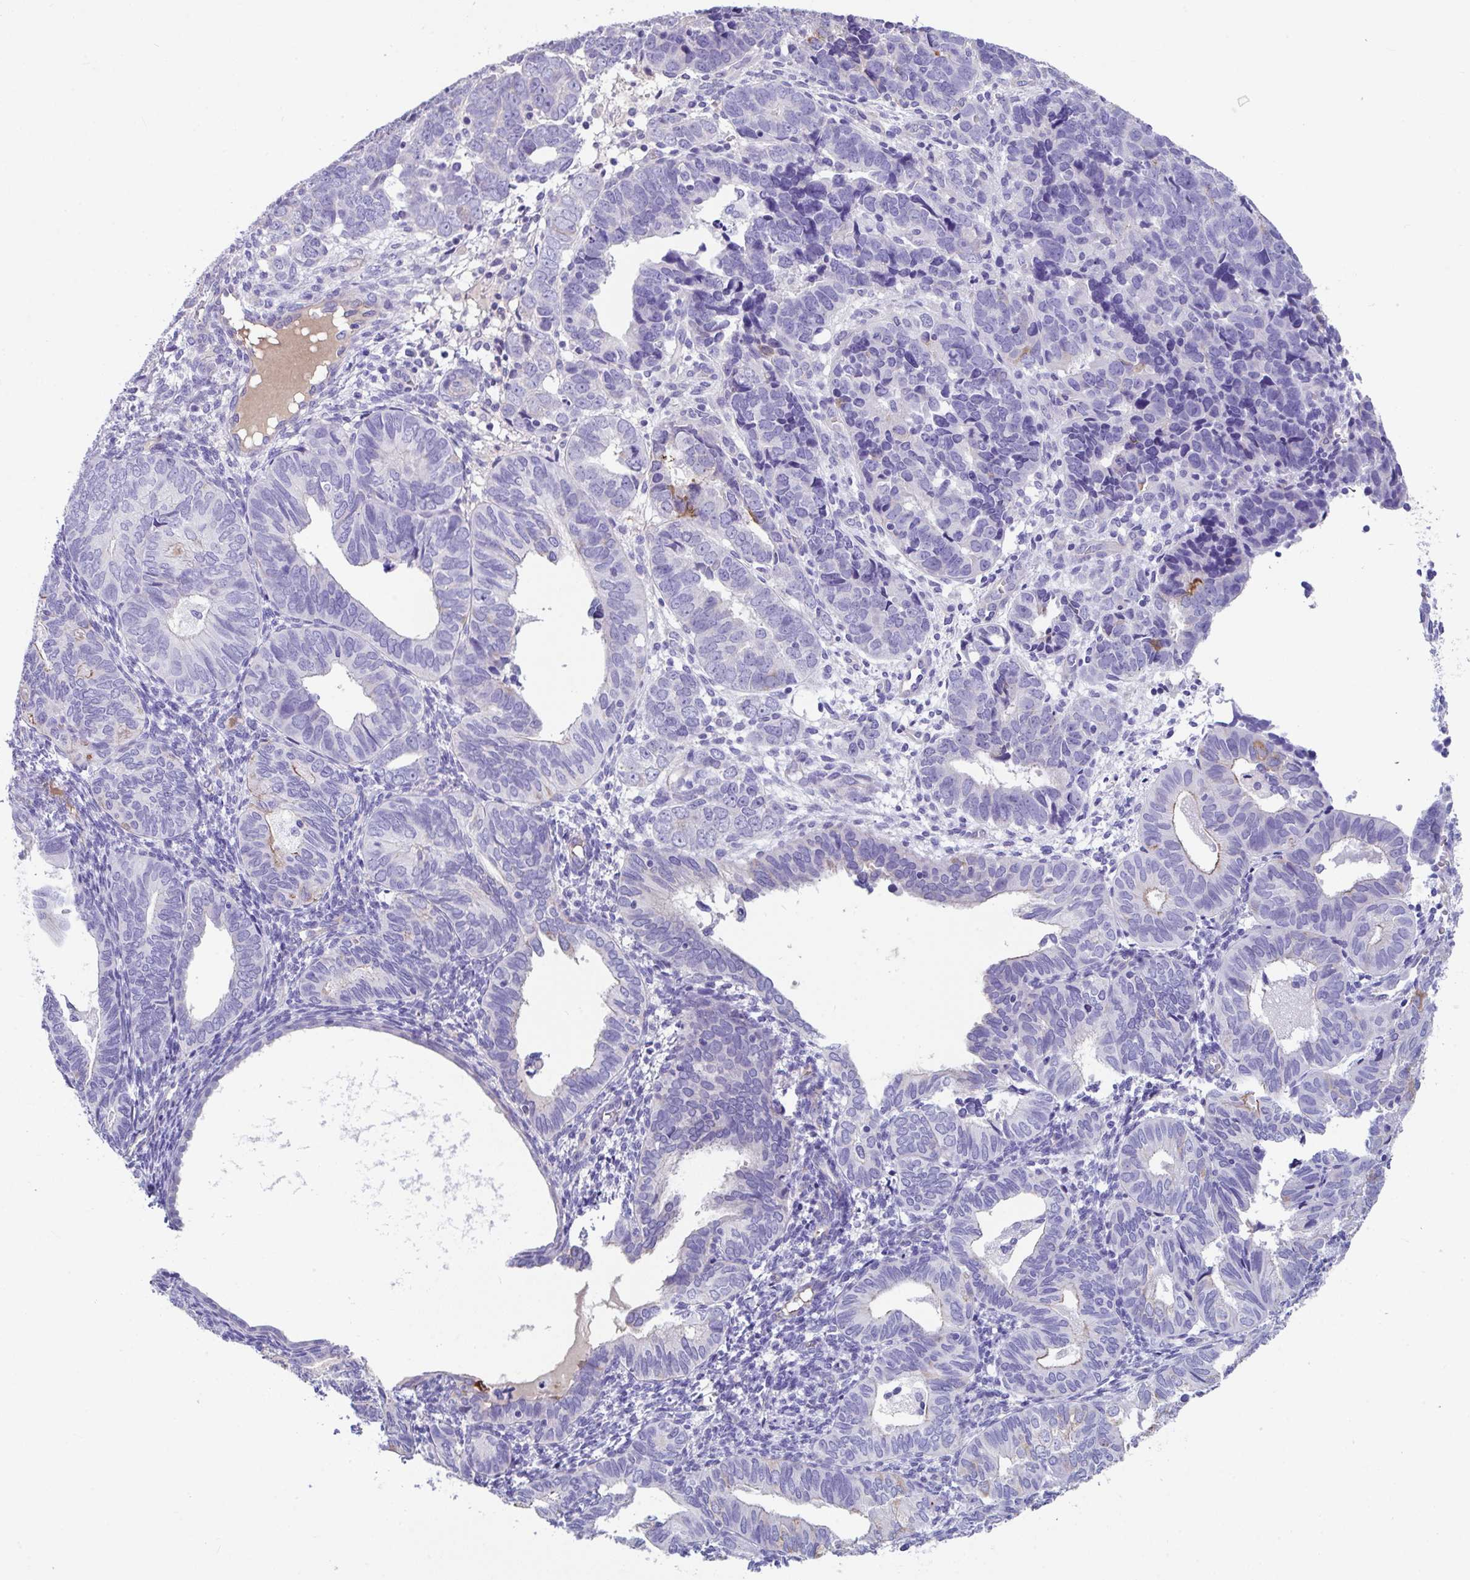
{"staining": {"intensity": "negative", "quantity": "none", "location": "none"}, "tissue": "endometrial cancer", "cell_type": "Tumor cells", "image_type": "cancer", "snomed": [{"axis": "morphology", "description": "Adenocarcinoma, NOS"}, {"axis": "topography", "description": "Endometrium"}], "caption": "Immunohistochemistry (IHC) of human endometrial cancer exhibits no expression in tumor cells.", "gene": "ZNF813", "patient": {"sex": "female", "age": 82}}